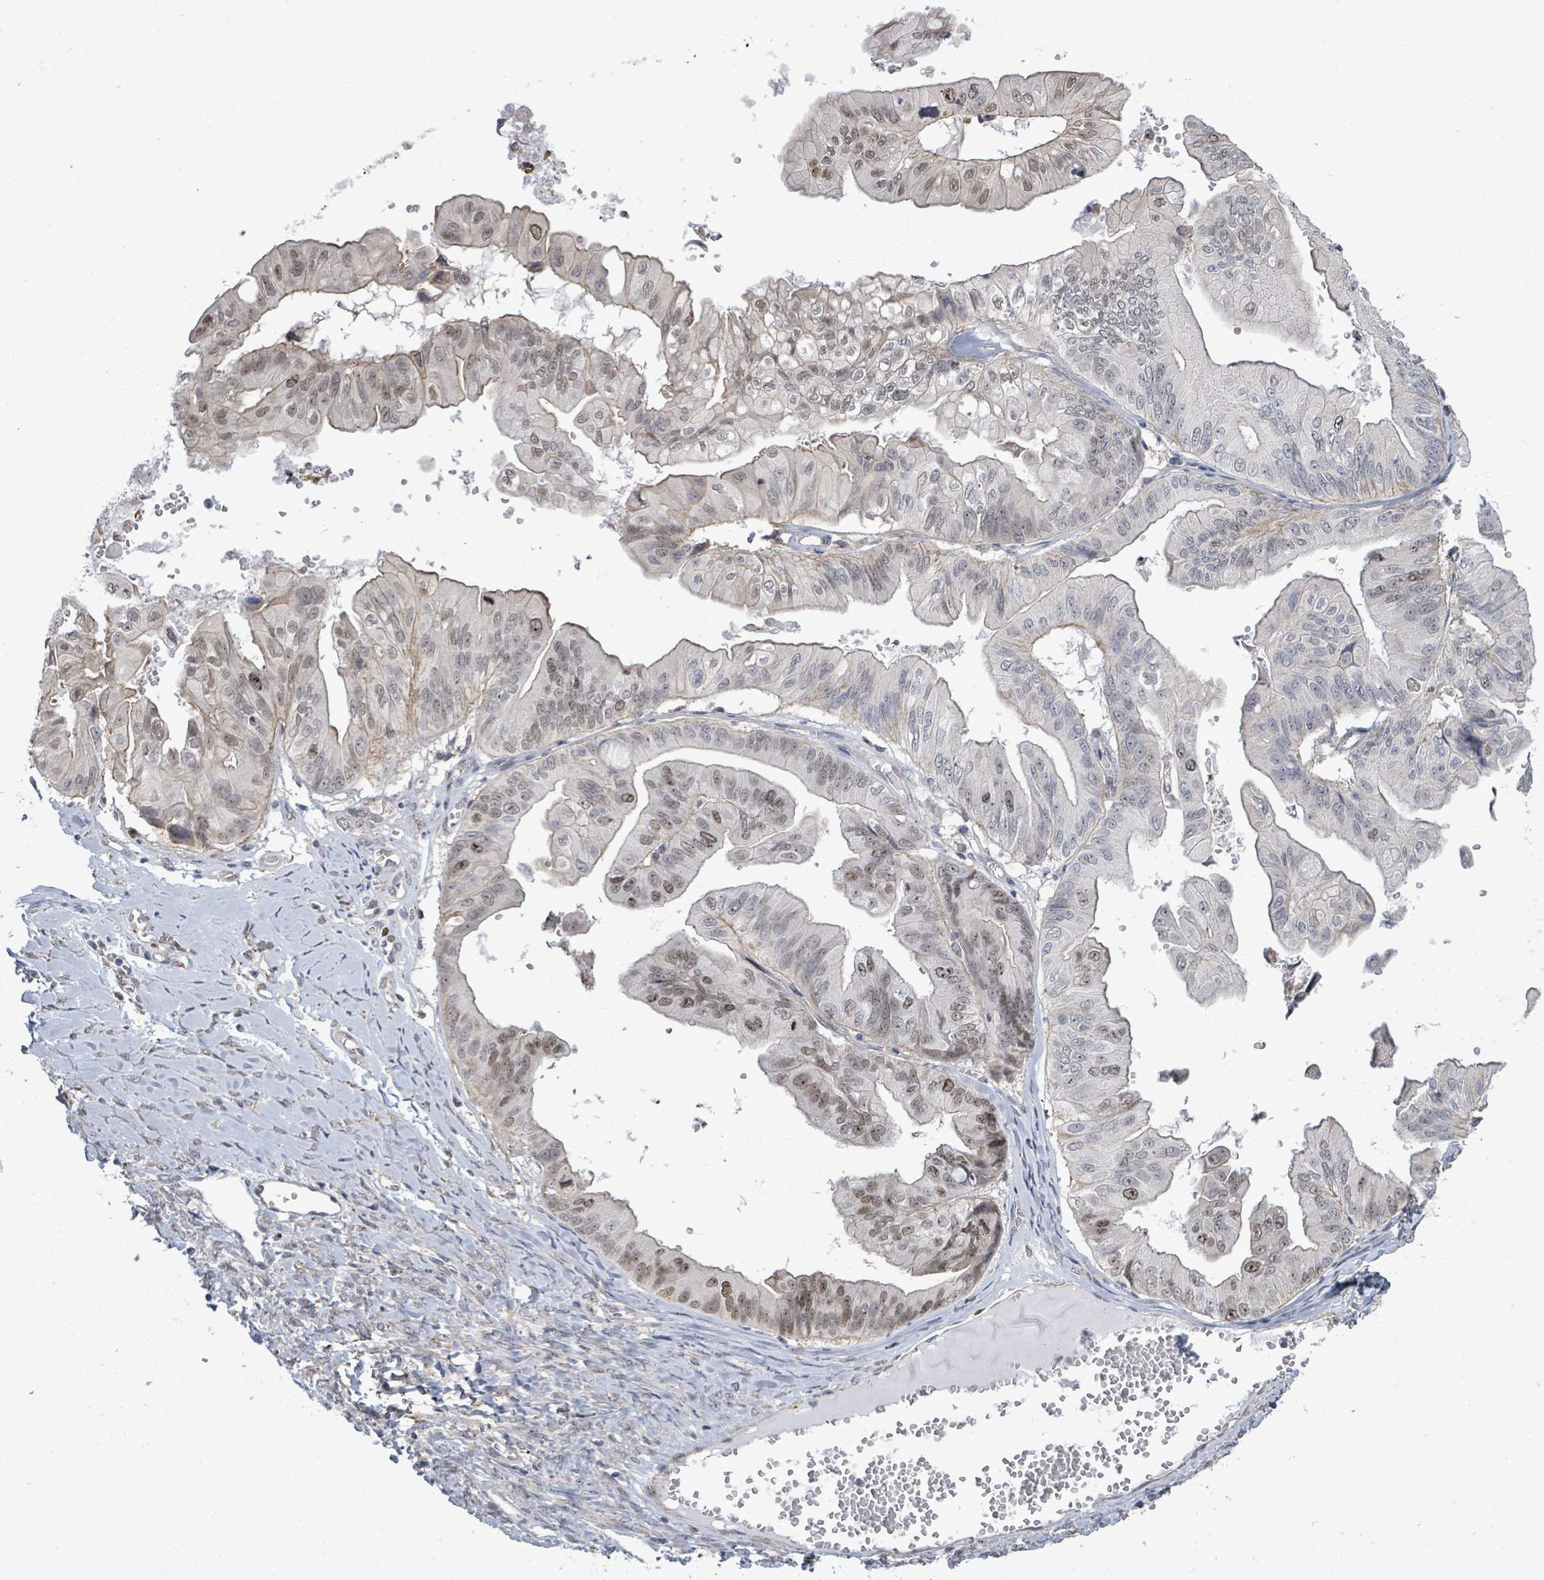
{"staining": {"intensity": "moderate", "quantity": "<25%", "location": "cytoplasmic/membranous,nuclear"}, "tissue": "ovarian cancer", "cell_type": "Tumor cells", "image_type": "cancer", "snomed": [{"axis": "morphology", "description": "Cystadenocarcinoma, mucinous, NOS"}, {"axis": "topography", "description": "Ovary"}], "caption": "A histopathology image of ovarian cancer stained for a protein reveals moderate cytoplasmic/membranous and nuclear brown staining in tumor cells.", "gene": "PAPSS1", "patient": {"sex": "female", "age": 61}}